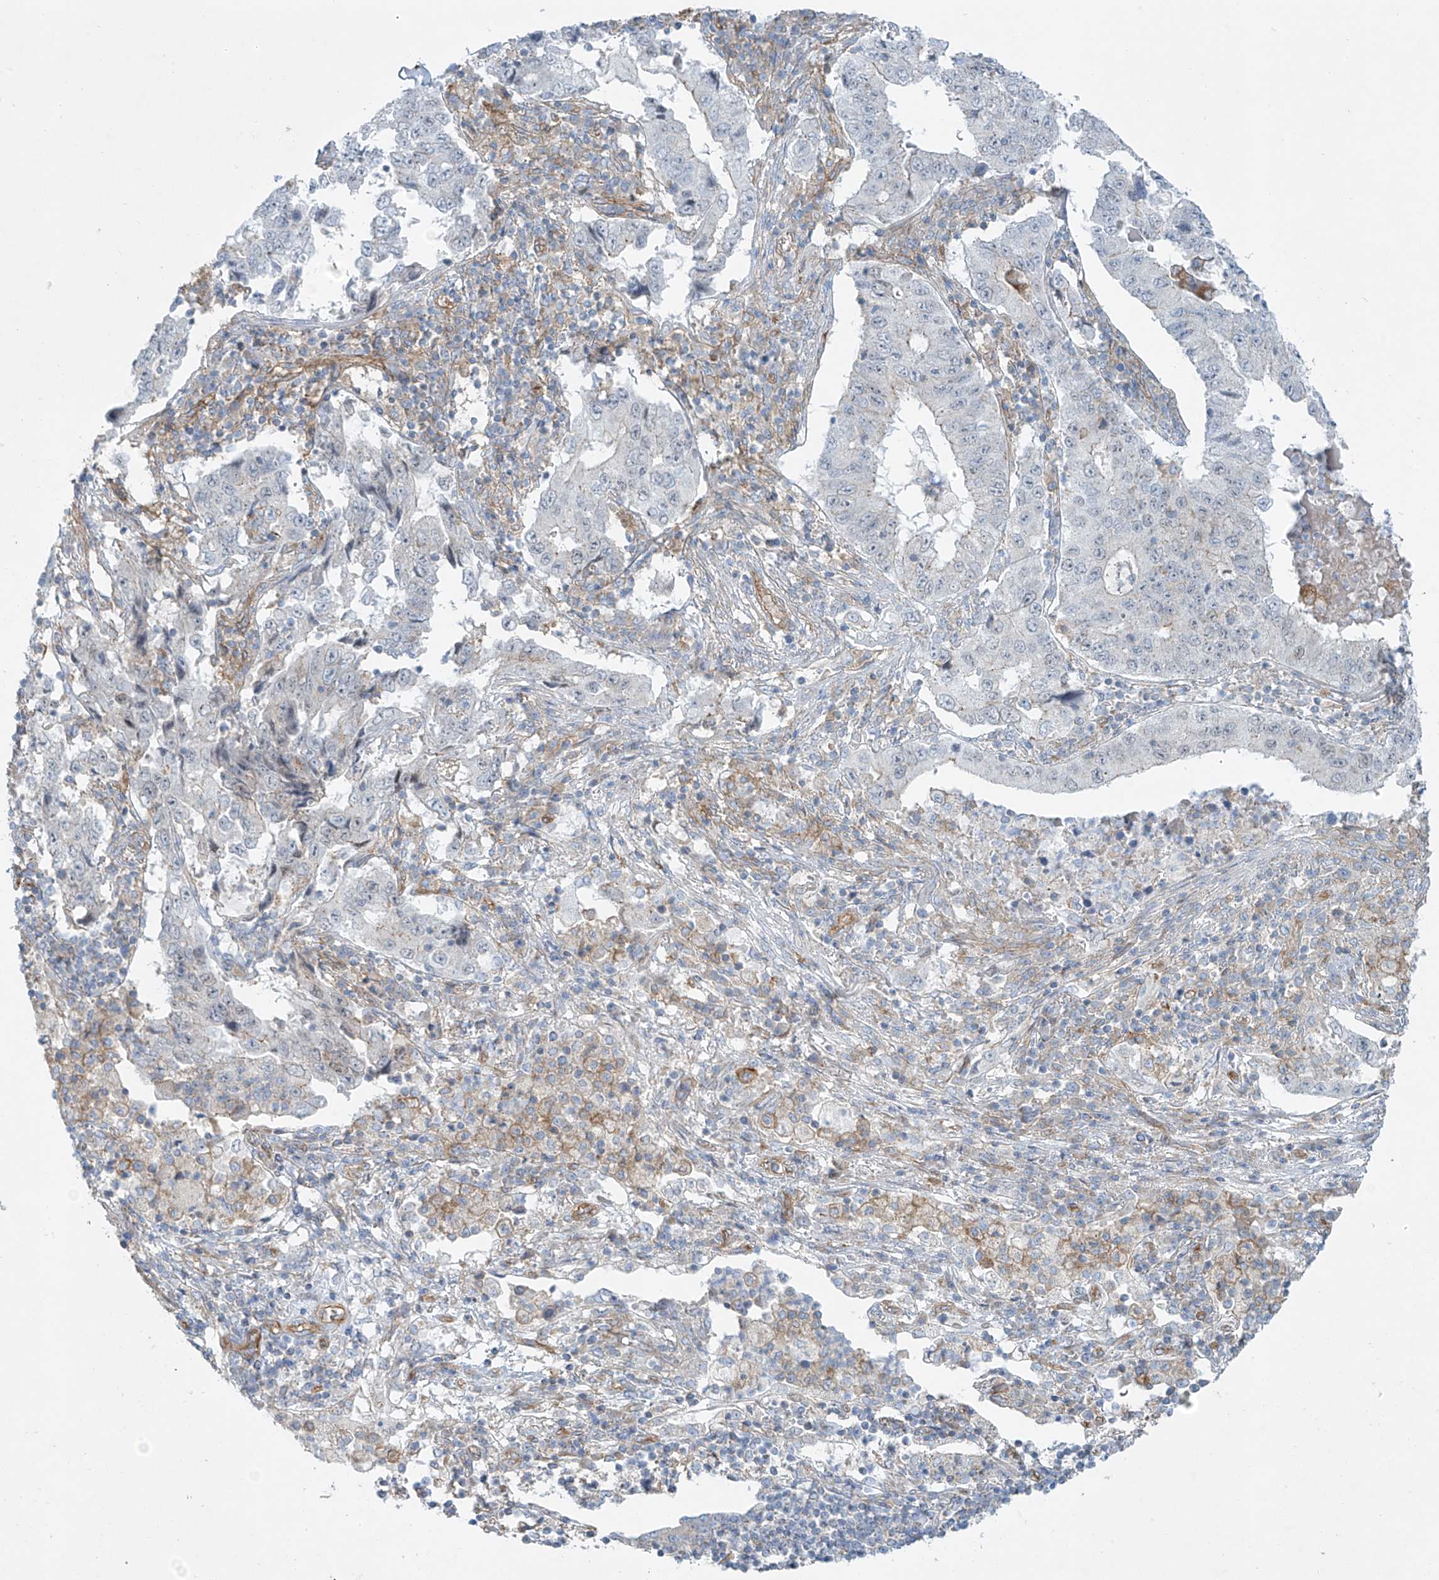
{"staining": {"intensity": "negative", "quantity": "none", "location": "none"}, "tissue": "lung cancer", "cell_type": "Tumor cells", "image_type": "cancer", "snomed": [{"axis": "morphology", "description": "Adenocarcinoma, NOS"}, {"axis": "topography", "description": "Lung"}], "caption": "This is an immunohistochemistry (IHC) image of lung cancer. There is no positivity in tumor cells.", "gene": "VAMP5", "patient": {"sex": "female", "age": 51}}